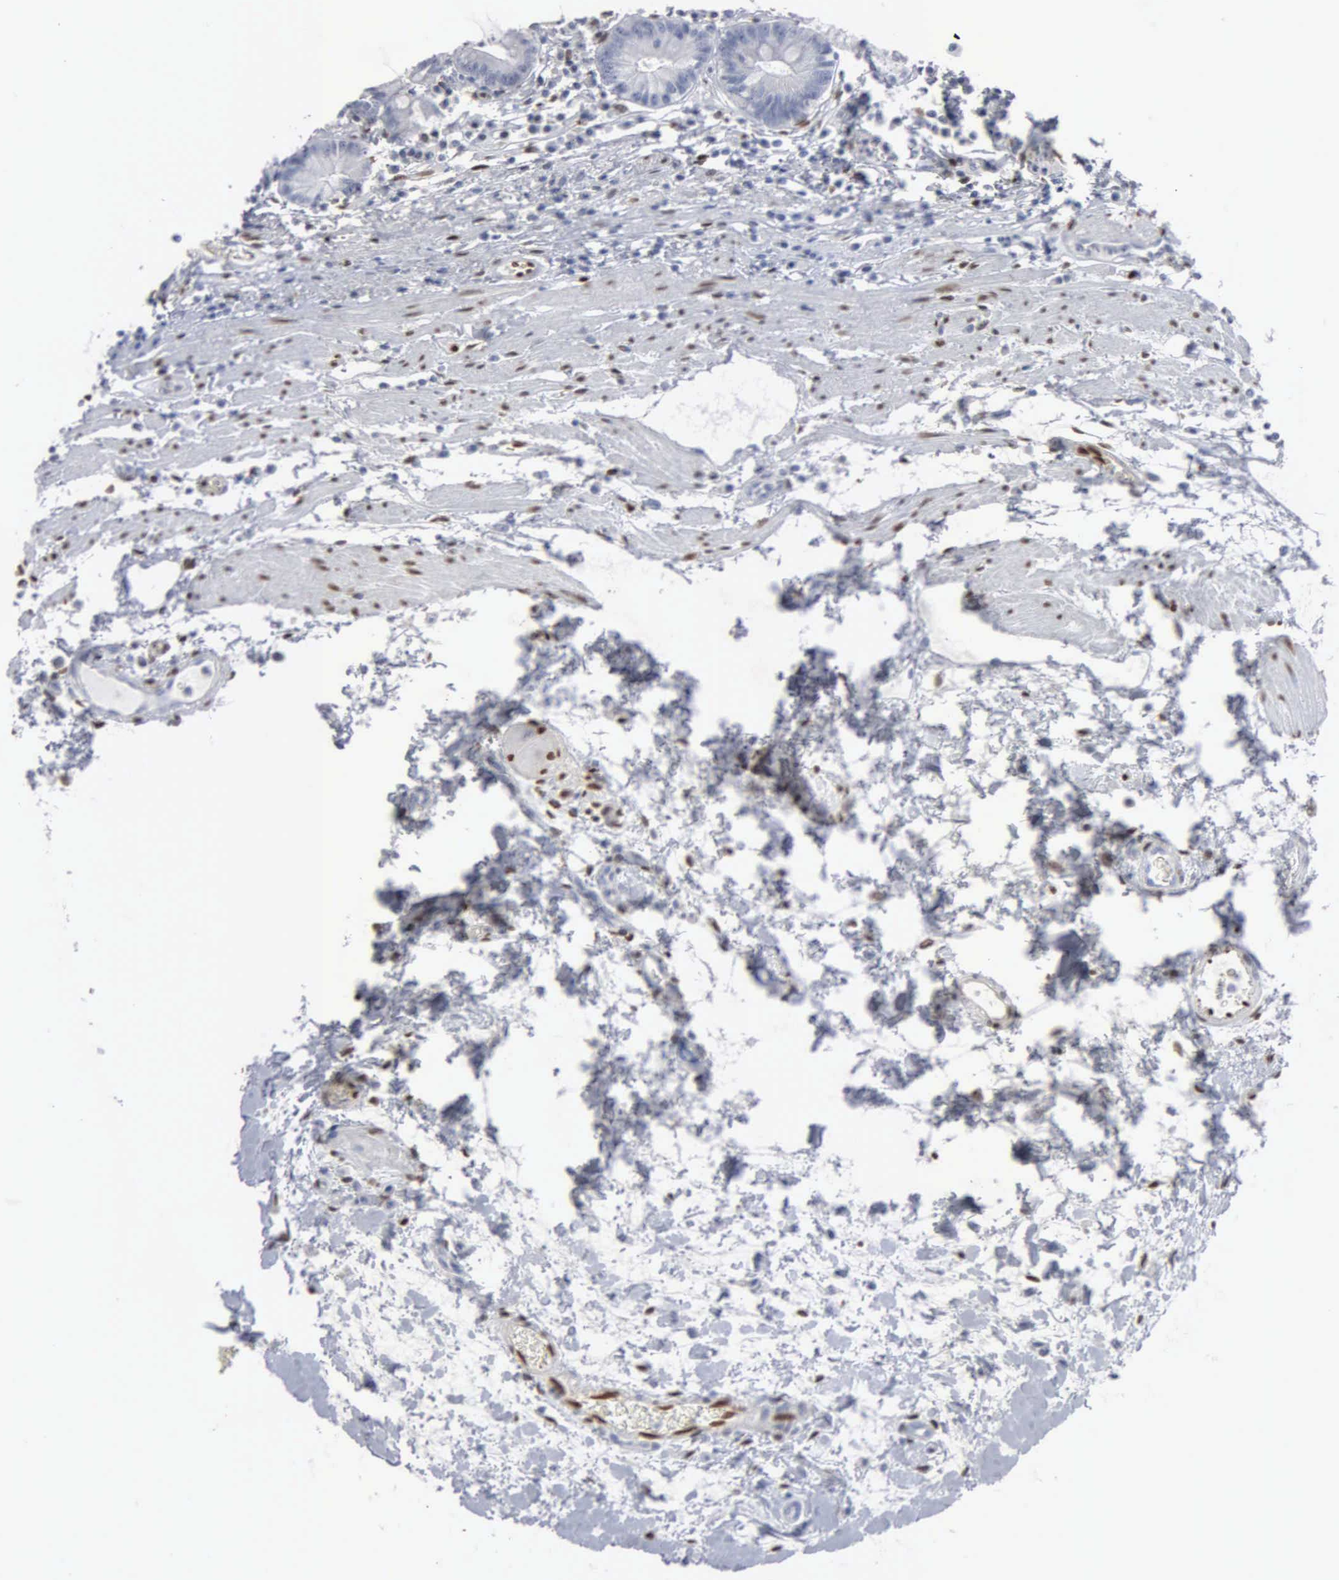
{"staining": {"intensity": "negative", "quantity": "none", "location": "none"}, "tissue": "stomach", "cell_type": "Glandular cells", "image_type": "normal", "snomed": [{"axis": "morphology", "description": "Normal tissue, NOS"}, {"axis": "topography", "description": "Stomach, lower"}], "caption": "Immunohistochemistry of normal stomach shows no expression in glandular cells.", "gene": "FGF2", "patient": {"sex": "male", "age": 58}}